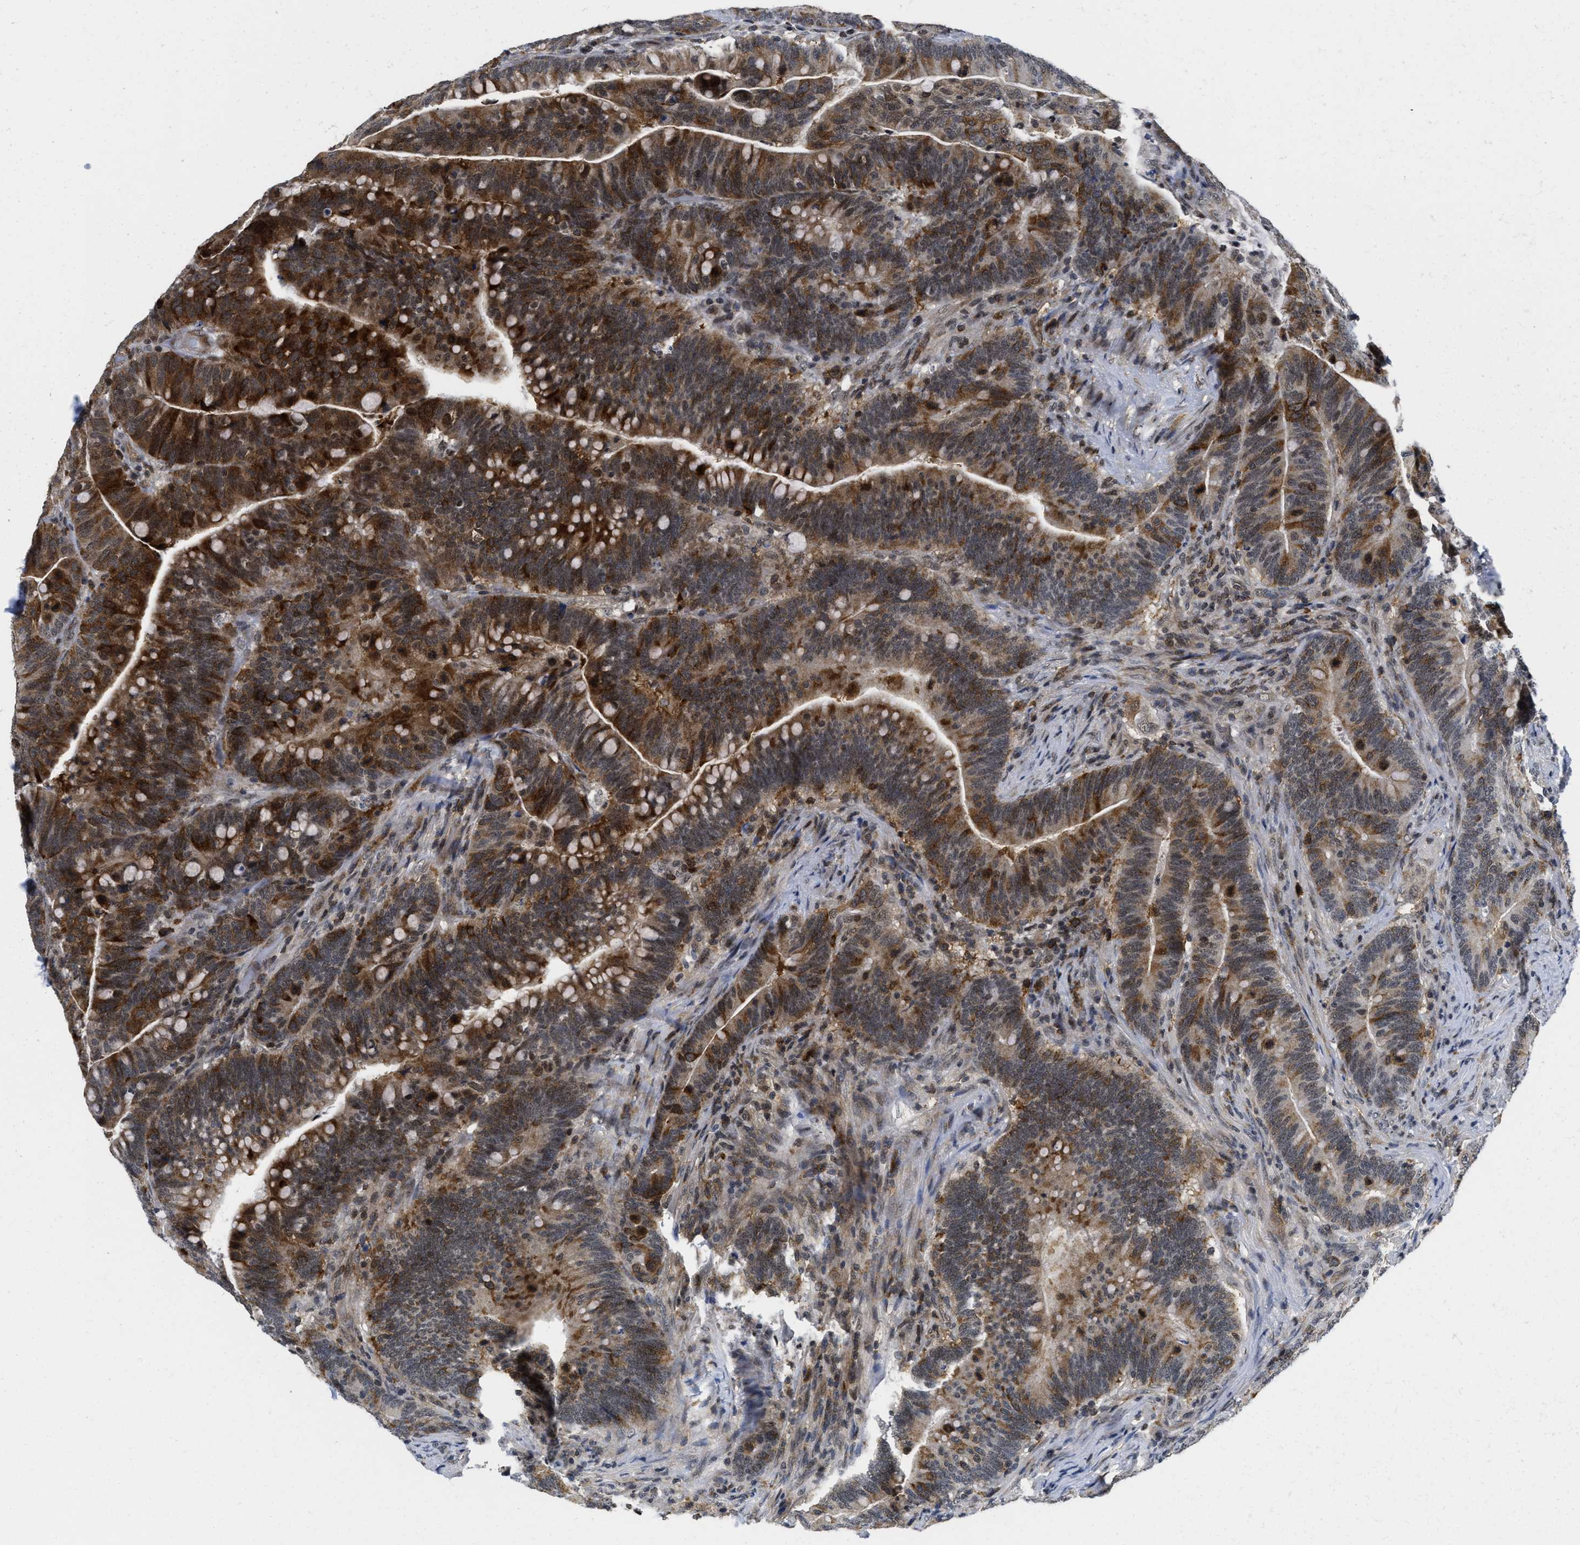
{"staining": {"intensity": "strong", "quantity": ">75%", "location": "cytoplasmic/membranous"}, "tissue": "colorectal cancer", "cell_type": "Tumor cells", "image_type": "cancer", "snomed": [{"axis": "morphology", "description": "Normal tissue, NOS"}, {"axis": "morphology", "description": "Adenocarcinoma, NOS"}, {"axis": "topography", "description": "Colon"}], "caption": "High-magnification brightfield microscopy of adenocarcinoma (colorectal) stained with DAB (3,3'-diaminobenzidine) (brown) and counterstained with hematoxylin (blue). tumor cells exhibit strong cytoplasmic/membranous positivity is identified in about>75% of cells.", "gene": "HIF1A", "patient": {"sex": "female", "age": 66}}